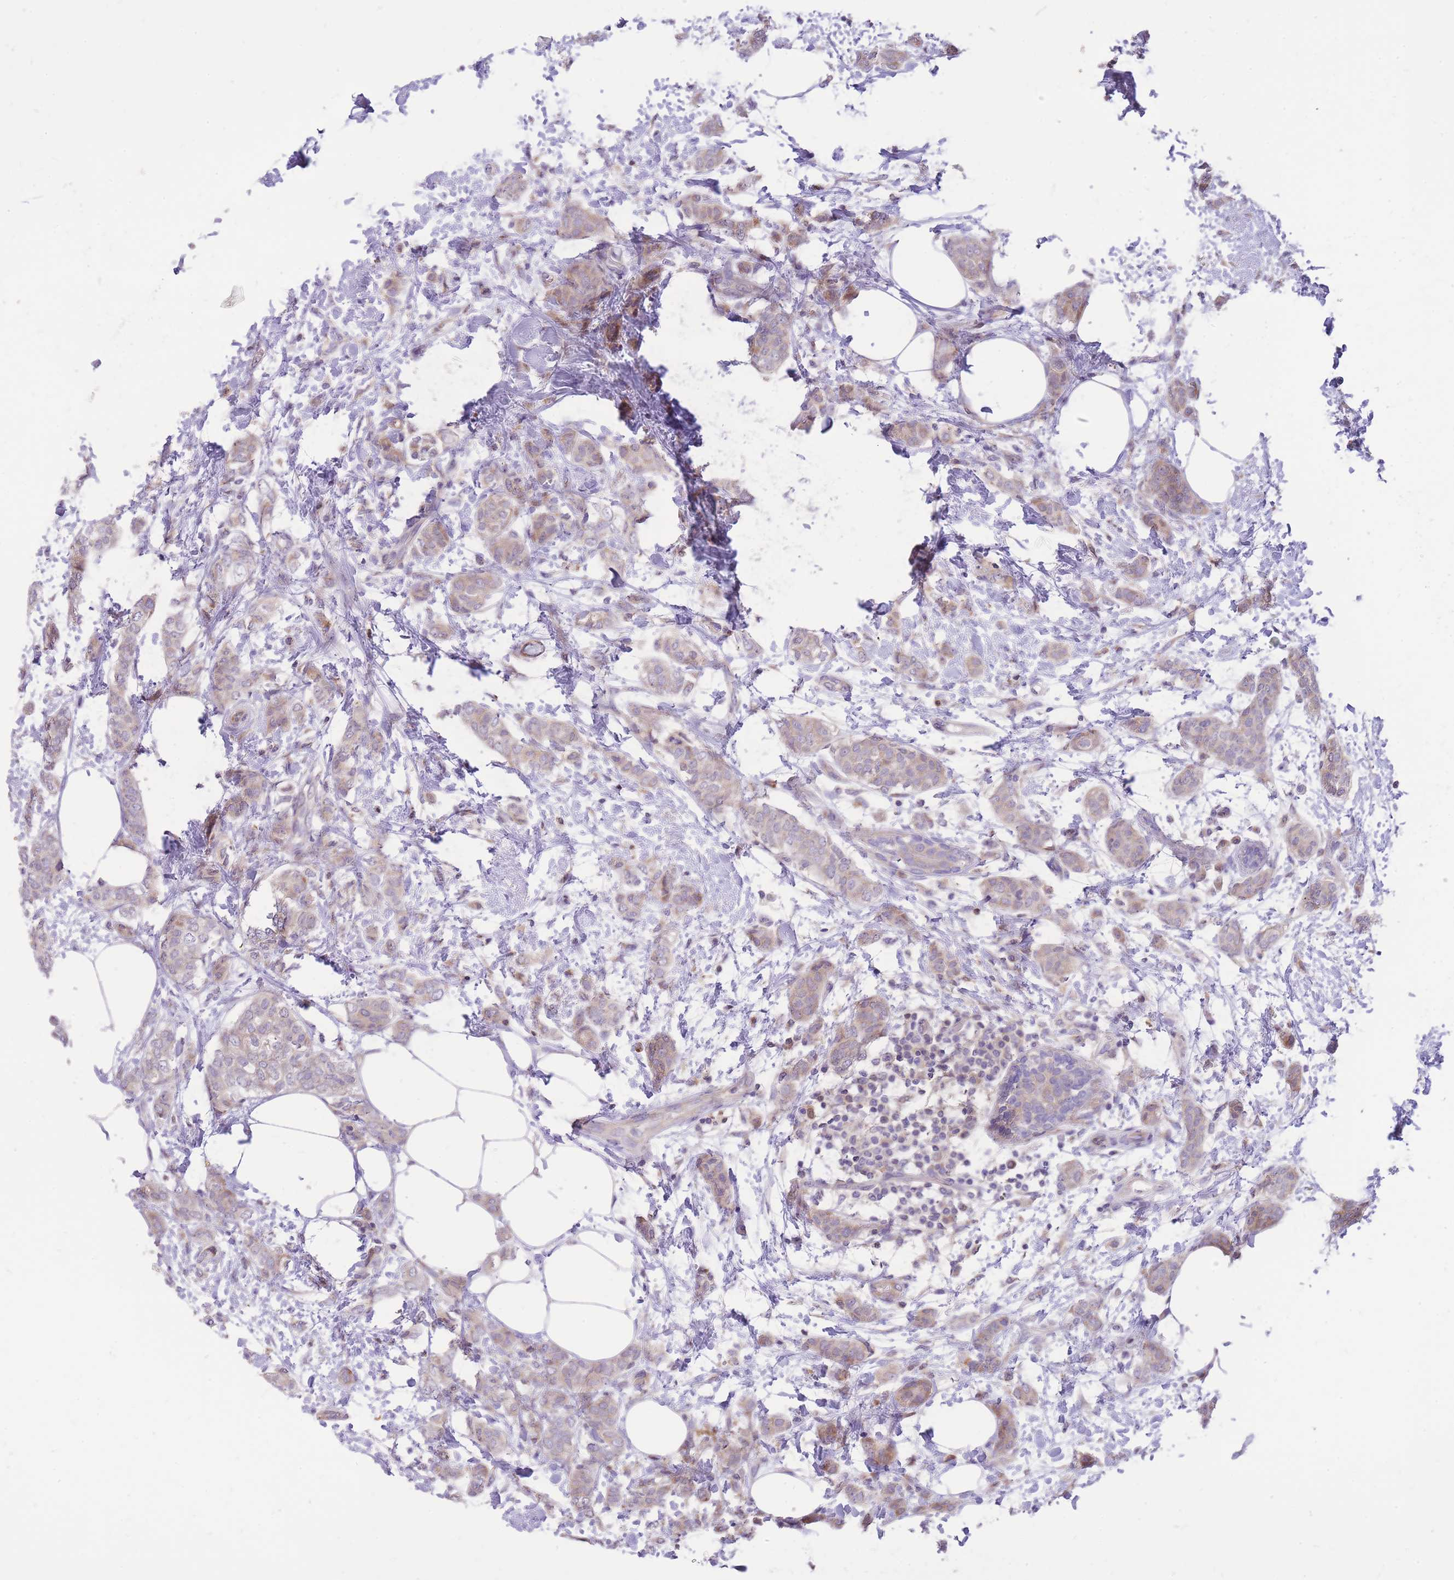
{"staining": {"intensity": "weak", "quantity": "25%-75%", "location": "cytoplasmic/membranous"}, "tissue": "breast cancer", "cell_type": "Tumor cells", "image_type": "cancer", "snomed": [{"axis": "morphology", "description": "Duct carcinoma"}, {"axis": "topography", "description": "Breast"}], "caption": "Immunohistochemistry (IHC) histopathology image of neoplastic tissue: human breast invasive ductal carcinoma stained using immunohistochemistry shows low levels of weak protein expression localized specifically in the cytoplasmic/membranous of tumor cells, appearing as a cytoplasmic/membranous brown color.", "gene": "TOPAZ1", "patient": {"sex": "female", "age": 72}}